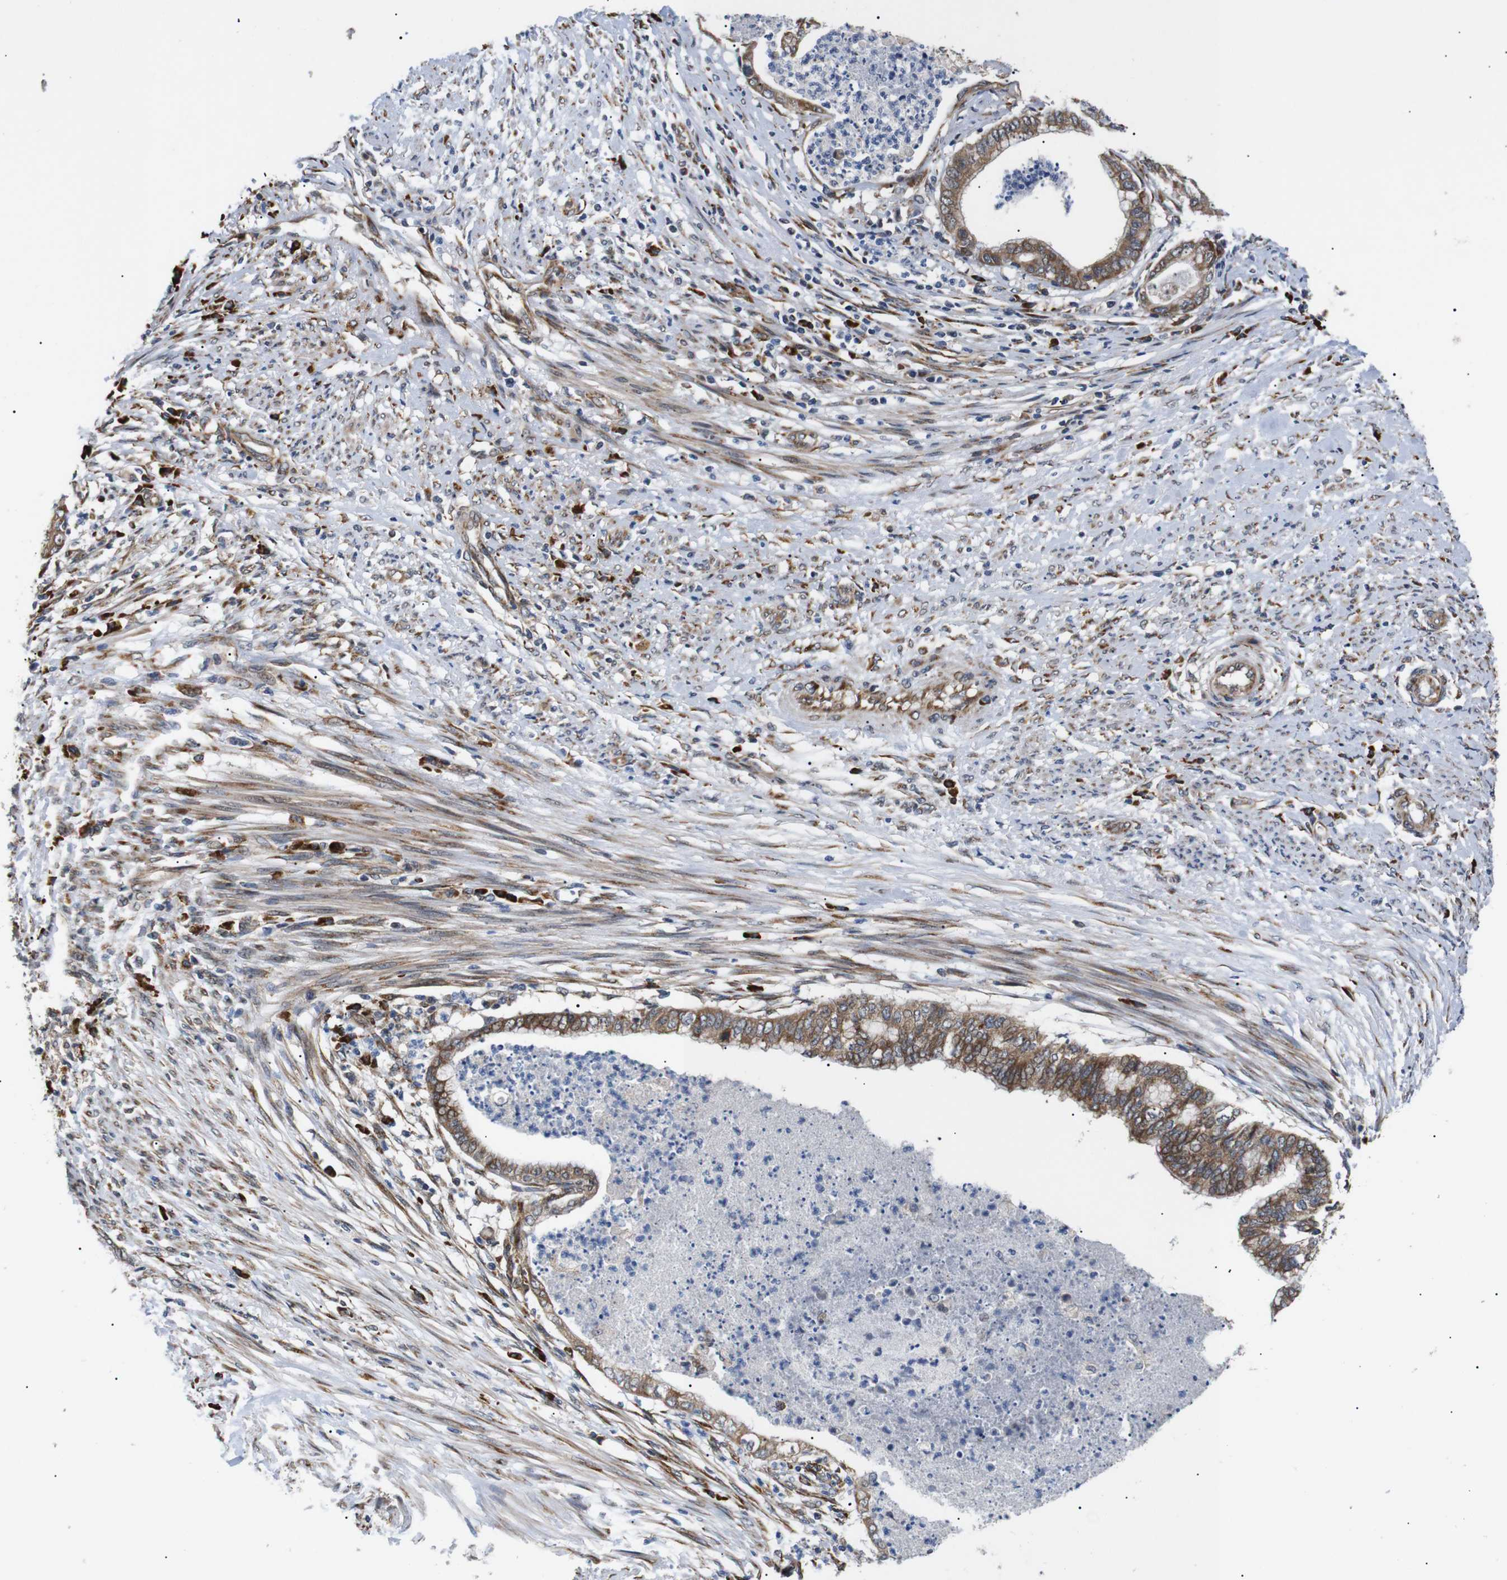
{"staining": {"intensity": "moderate", "quantity": ">75%", "location": "cytoplasmic/membranous"}, "tissue": "endometrial cancer", "cell_type": "Tumor cells", "image_type": "cancer", "snomed": [{"axis": "morphology", "description": "Necrosis, NOS"}, {"axis": "morphology", "description": "Adenocarcinoma, NOS"}, {"axis": "topography", "description": "Endometrium"}], "caption": "A high-resolution photomicrograph shows IHC staining of adenocarcinoma (endometrial), which exhibits moderate cytoplasmic/membranous staining in about >75% of tumor cells.", "gene": "KANK4", "patient": {"sex": "female", "age": 79}}